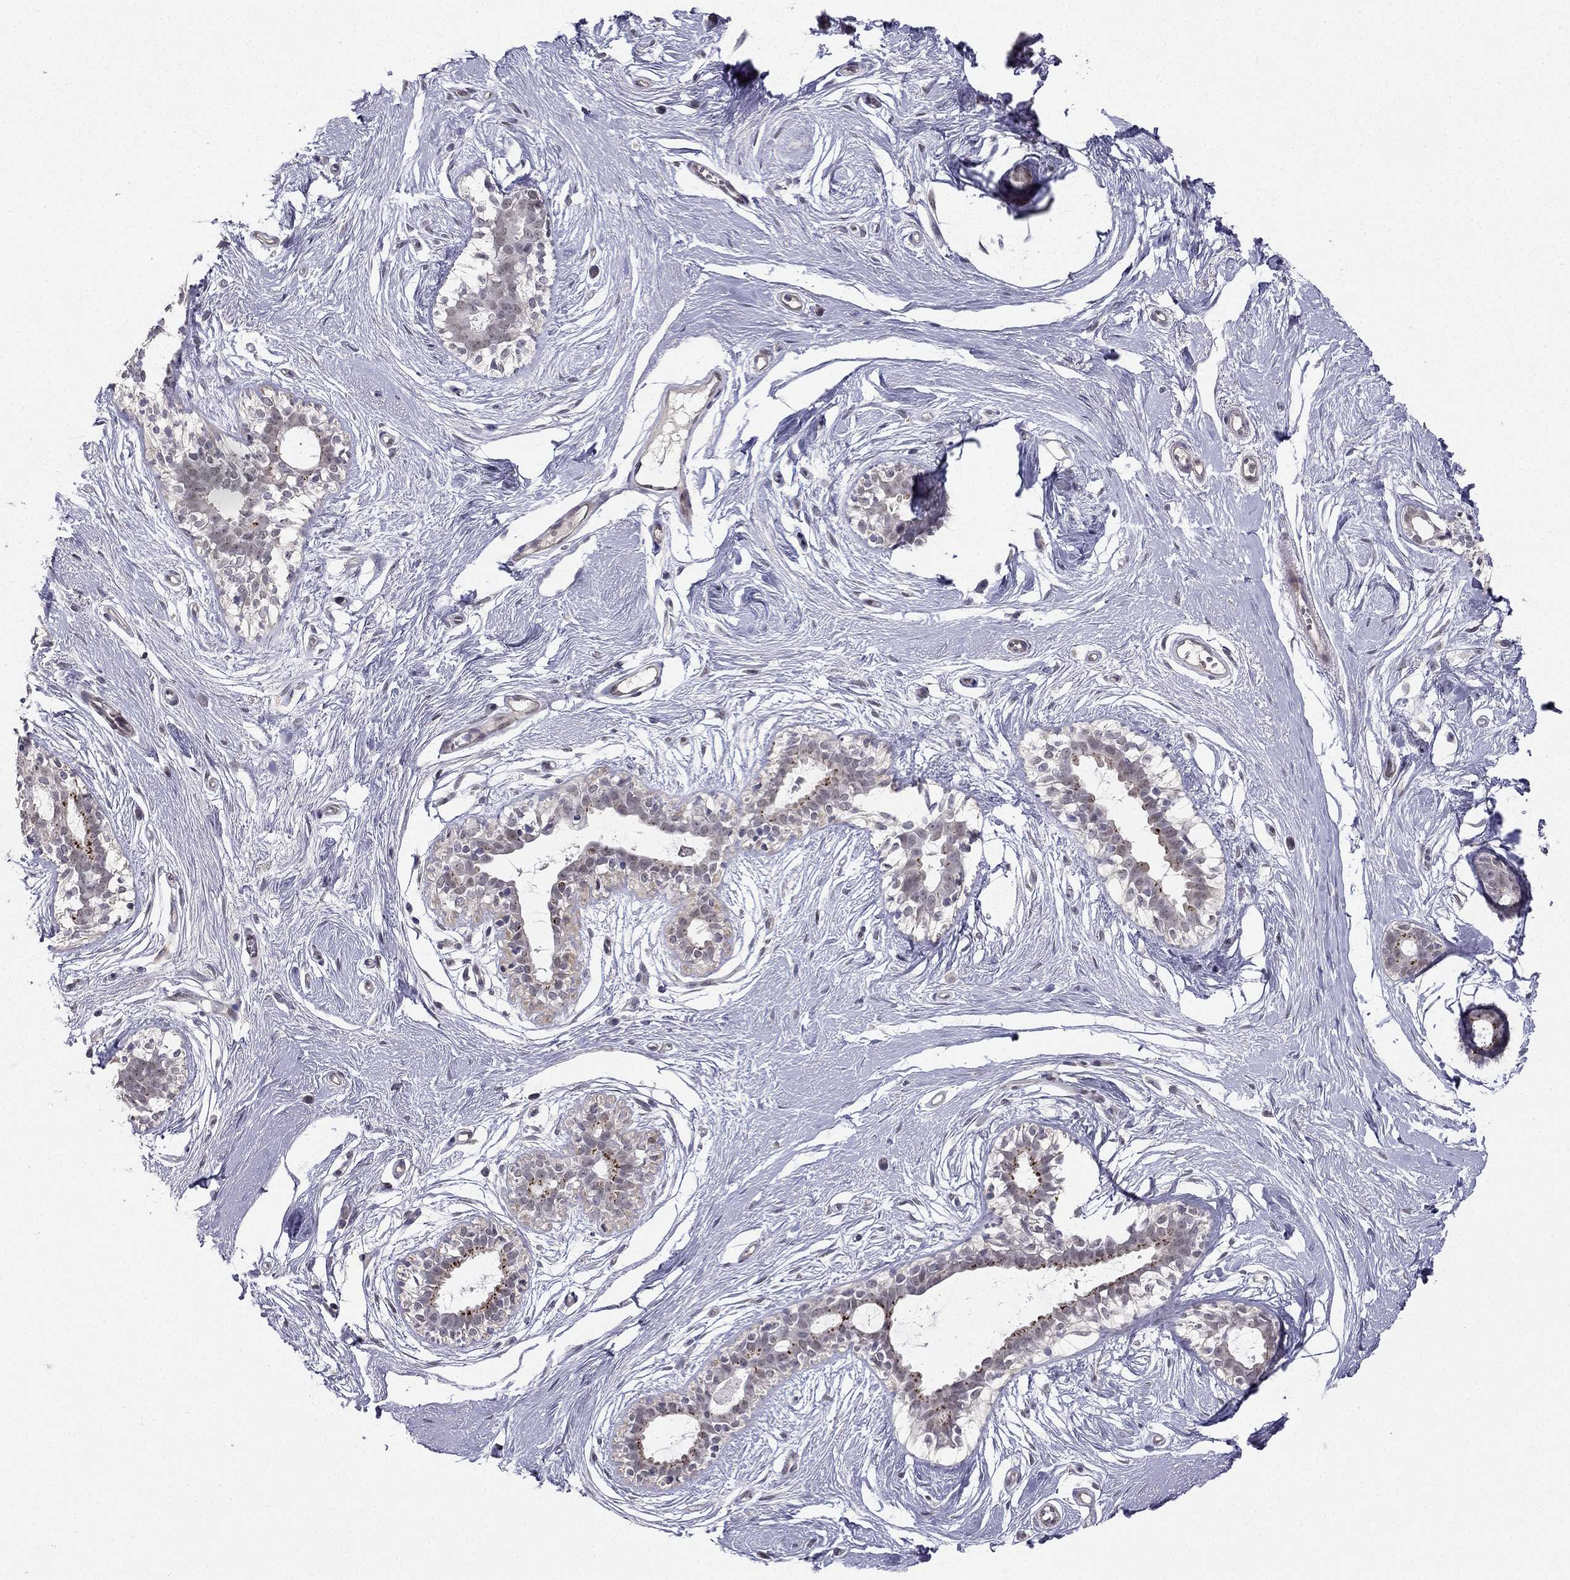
{"staining": {"intensity": "negative", "quantity": "none", "location": "none"}, "tissue": "breast", "cell_type": "Adipocytes", "image_type": "normal", "snomed": [{"axis": "morphology", "description": "Normal tissue, NOS"}, {"axis": "topography", "description": "Breast"}], "caption": "High power microscopy photomicrograph of an immunohistochemistry micrograph of unremarkable breast, revealing no significant expression in adipocytes. Nuclei are stained in blue.", "gene": "CHST8", "patient": {"sex": "female", "age": 49}}